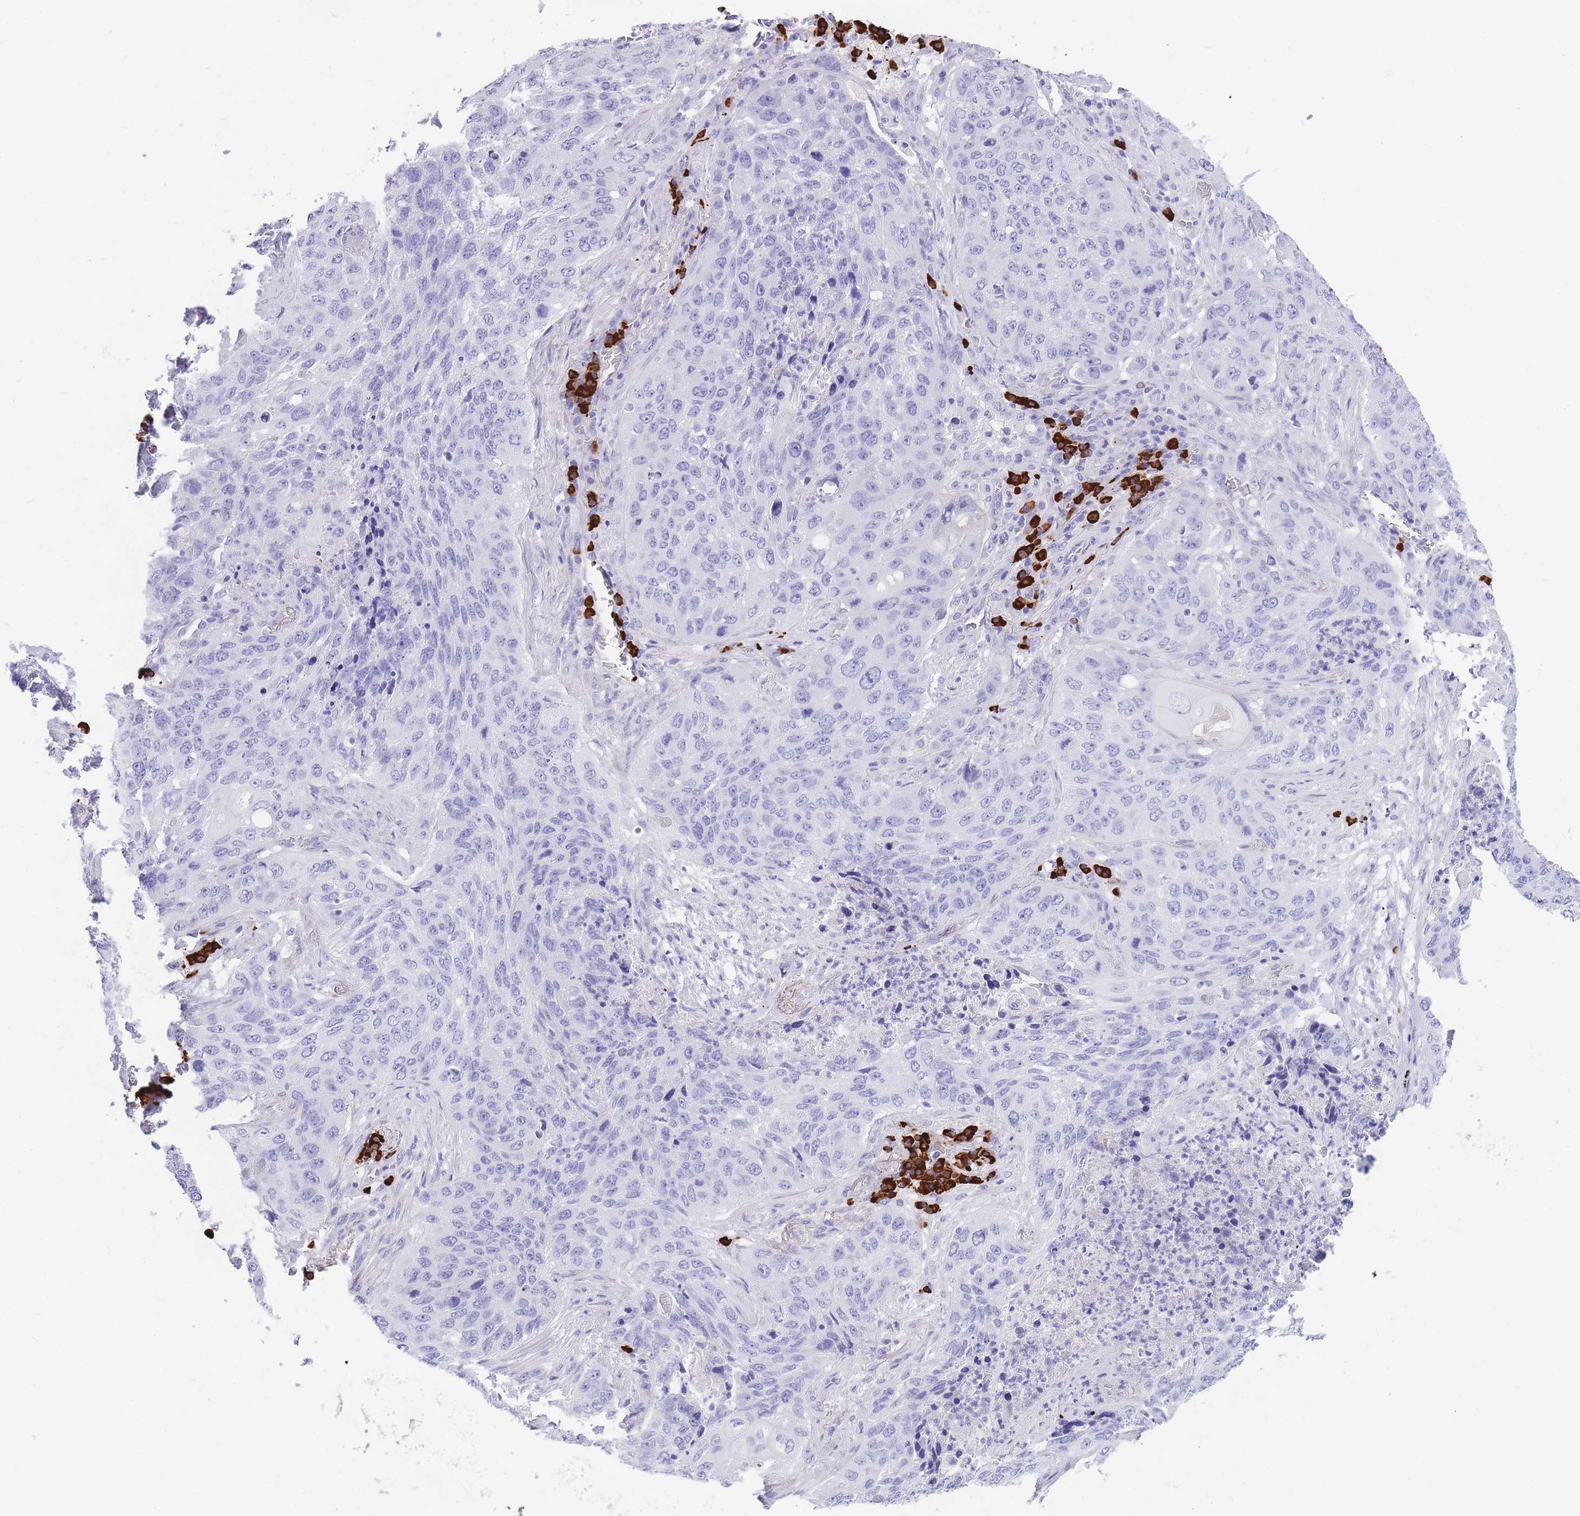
{"staining": {"intensity": "negative", "quantity": "none", "location": "none"}, "tissue": "lung cancer", "cell_type": "Tumor cells", "image_type": "cancer", "snomed": [{"axis": "morphology", "description": "Squamous cell carcinoma, NOS"}, {"axis": "topography", "description": "Lung"}], "caption": "The immunohistochemistry (IHC) micrograph has no significant positivity in tumor cells of lung cancer tissue.", "gene": "ZFP62", "patient": {"sex": "female", "age": 63}}